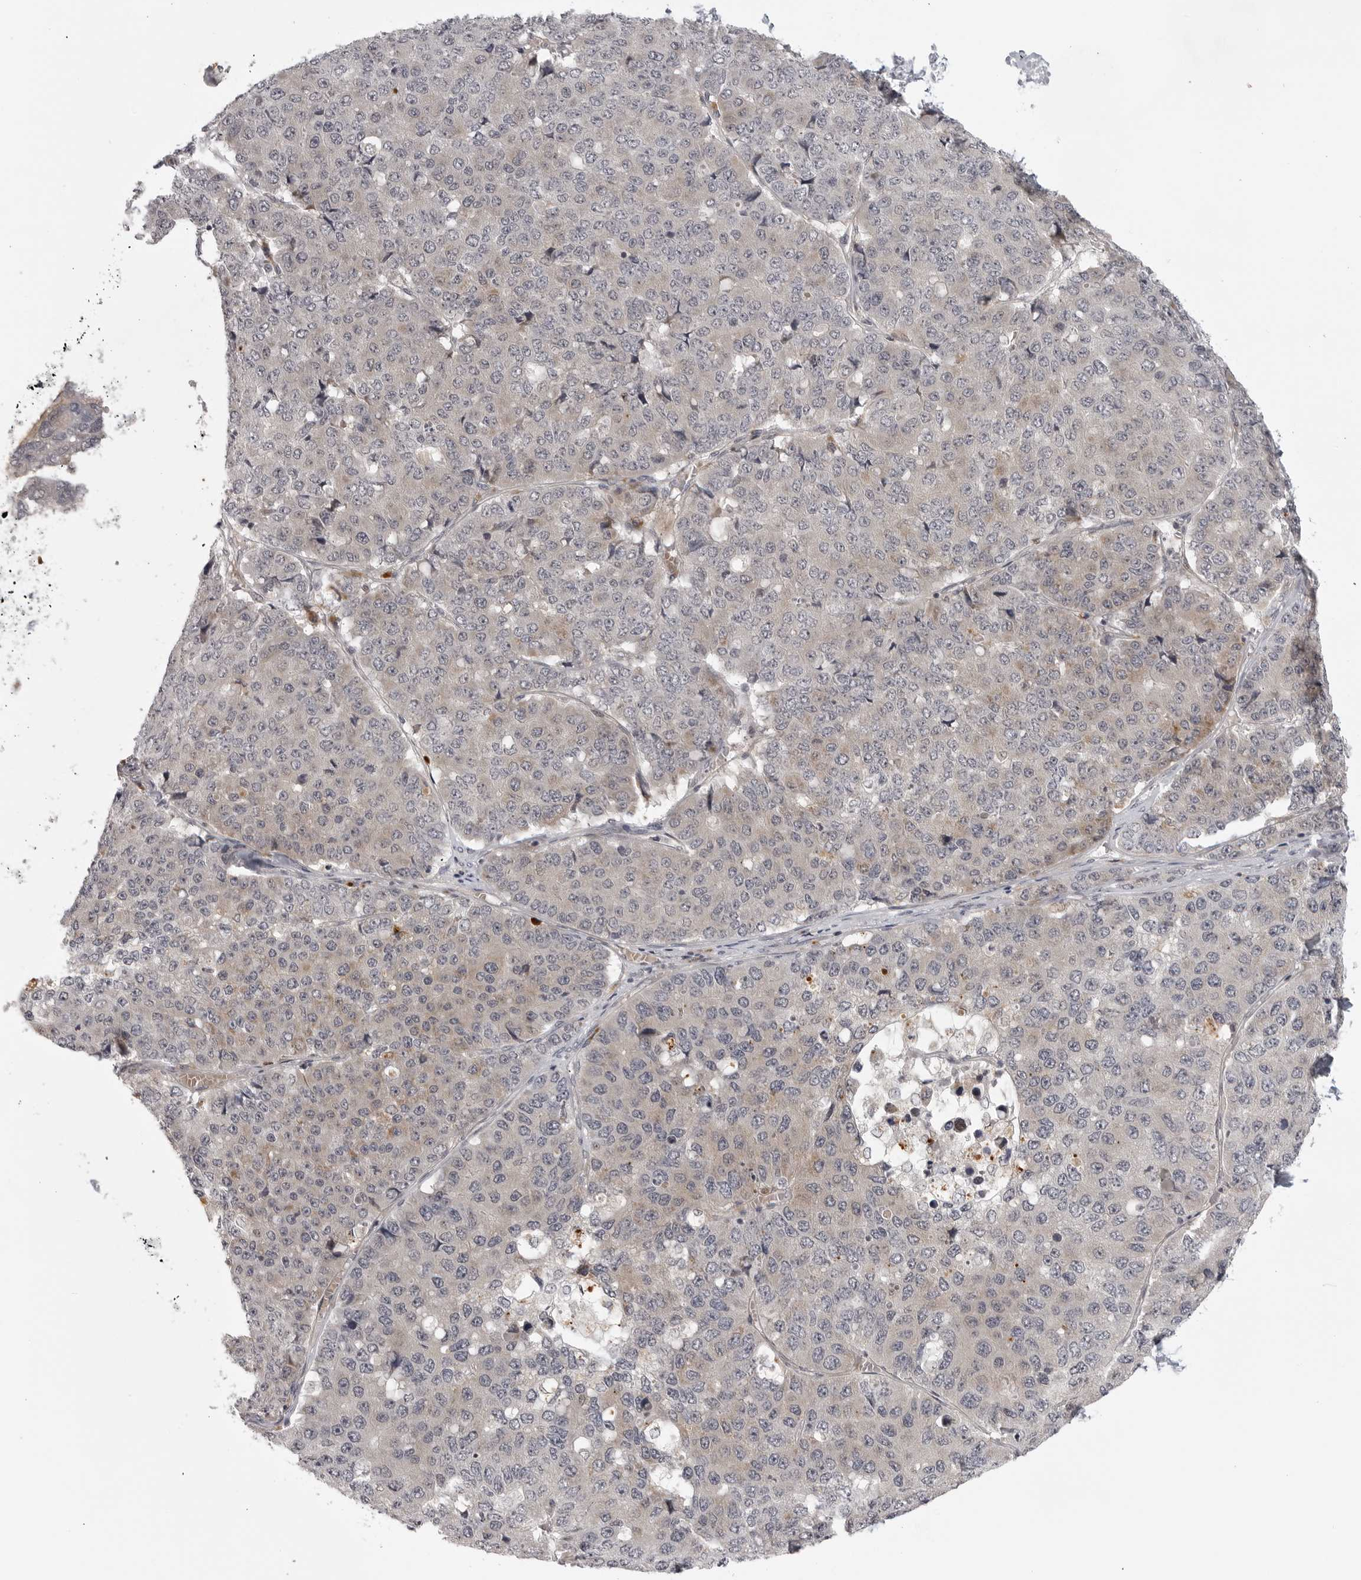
{"staining": {"intensity": "negative", "quantity": "none", "location": "none"}, "tissue": "pancreatic cancer", "cell_type": "Tumor cells", "image_type": "cancer", "snomed": [{"axis": "morphology", "description": "Adenocarcinoma, NOS"}, {"axis": "topography", "description": "Pancreas"}], "caption": "This is an immunohistochemistry photomicrograph of pancreatic adenocarcinoma. There is no expression in tumor cells.", "gene": "CD300LD", "patient": {"sex": "male", "age": 50}}